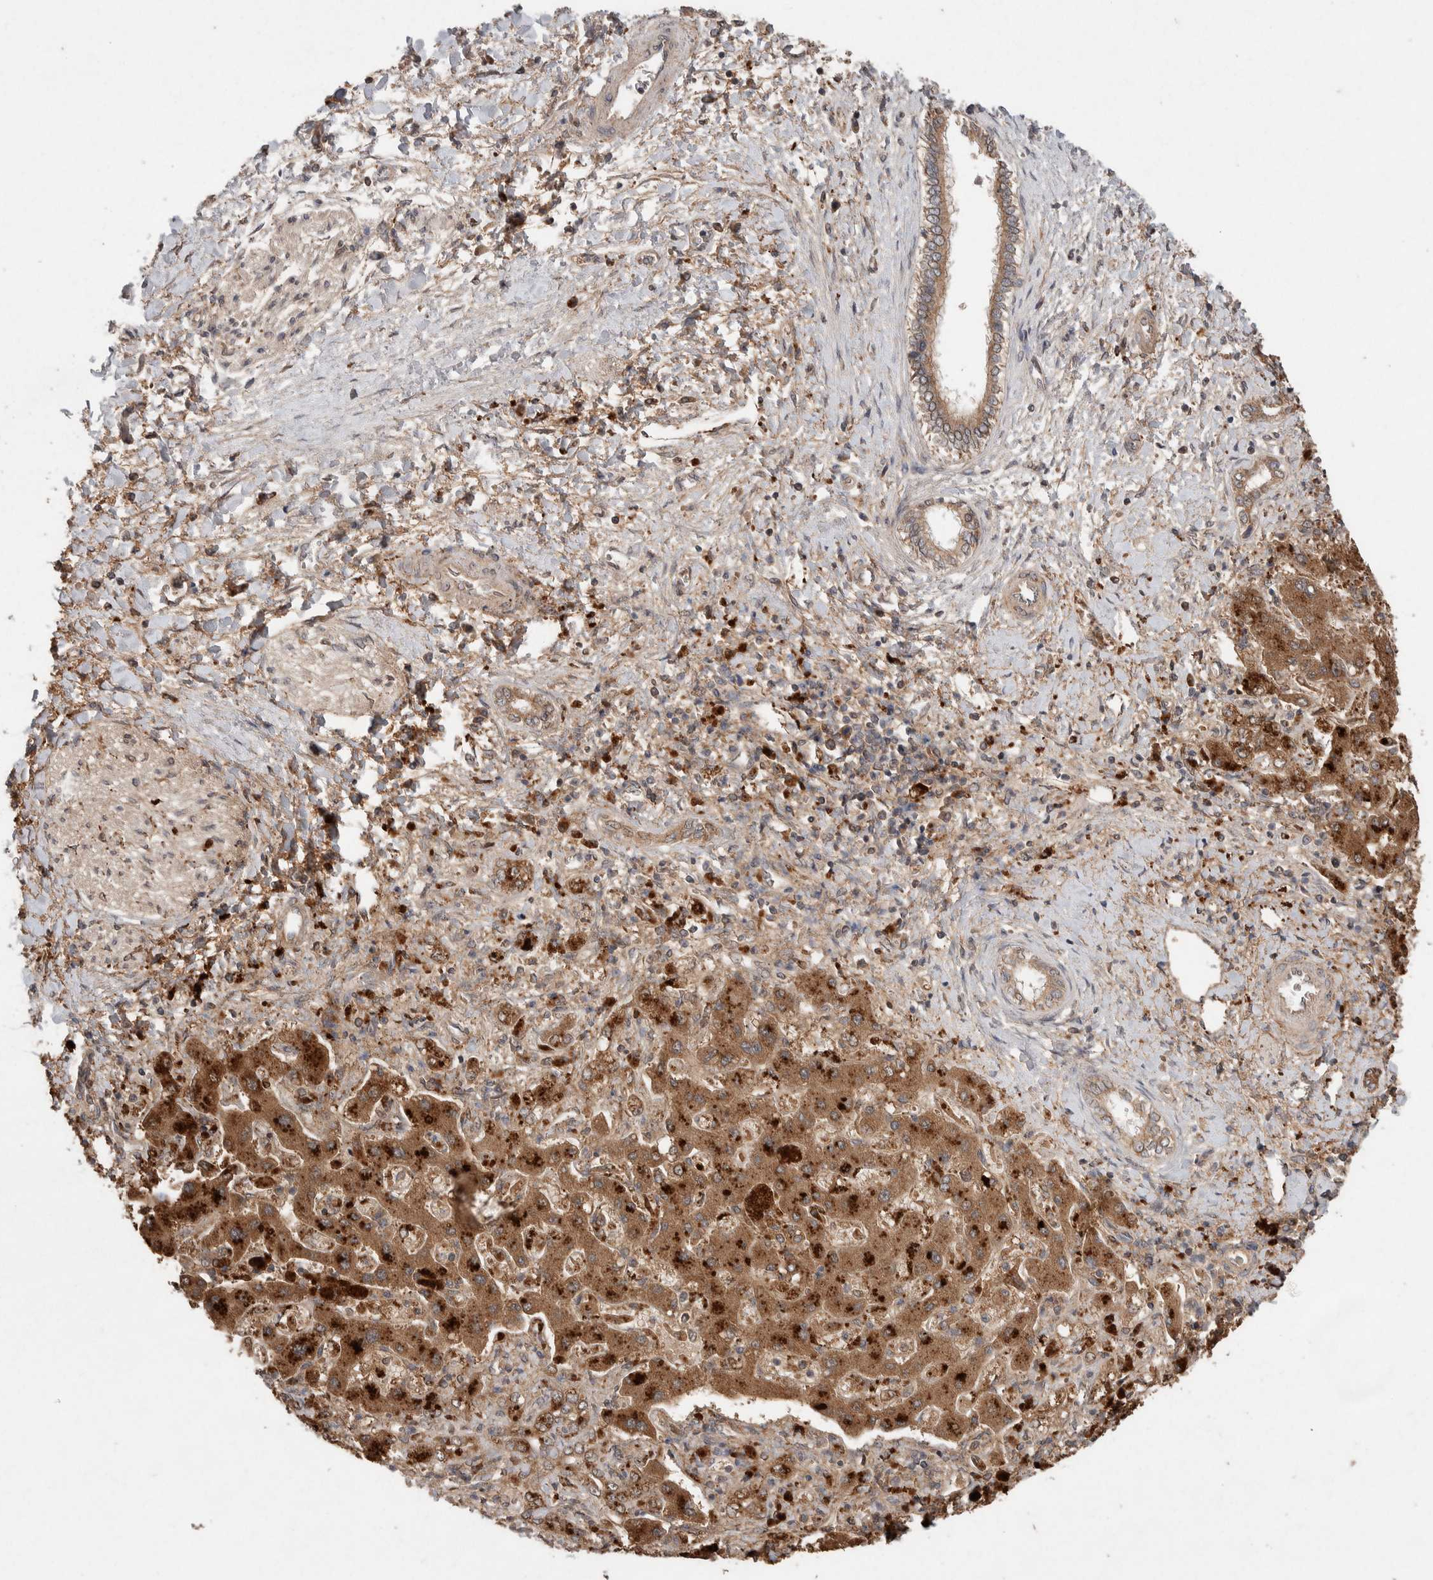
{"staining": {"intensity": "weak", "quantity": ">75%", "location": "cytoplasmic/membranous"}, "tissue": "liver cancer", "cell_type": "Tumor cells", "image_type": "cancer", "snomed": [{"axis": "morphology", "description": "Cholangiocarcinoma"}, {"axis": "topography", "description": "Liver"}], "caption": "The image exhibits a brown stain indicating the presence of a protein in the cytoplasmic/membranous of tumor cells in liver cancer.", "gene": "KCNJ5", "patient": {"sex": "male", "age": 50}}